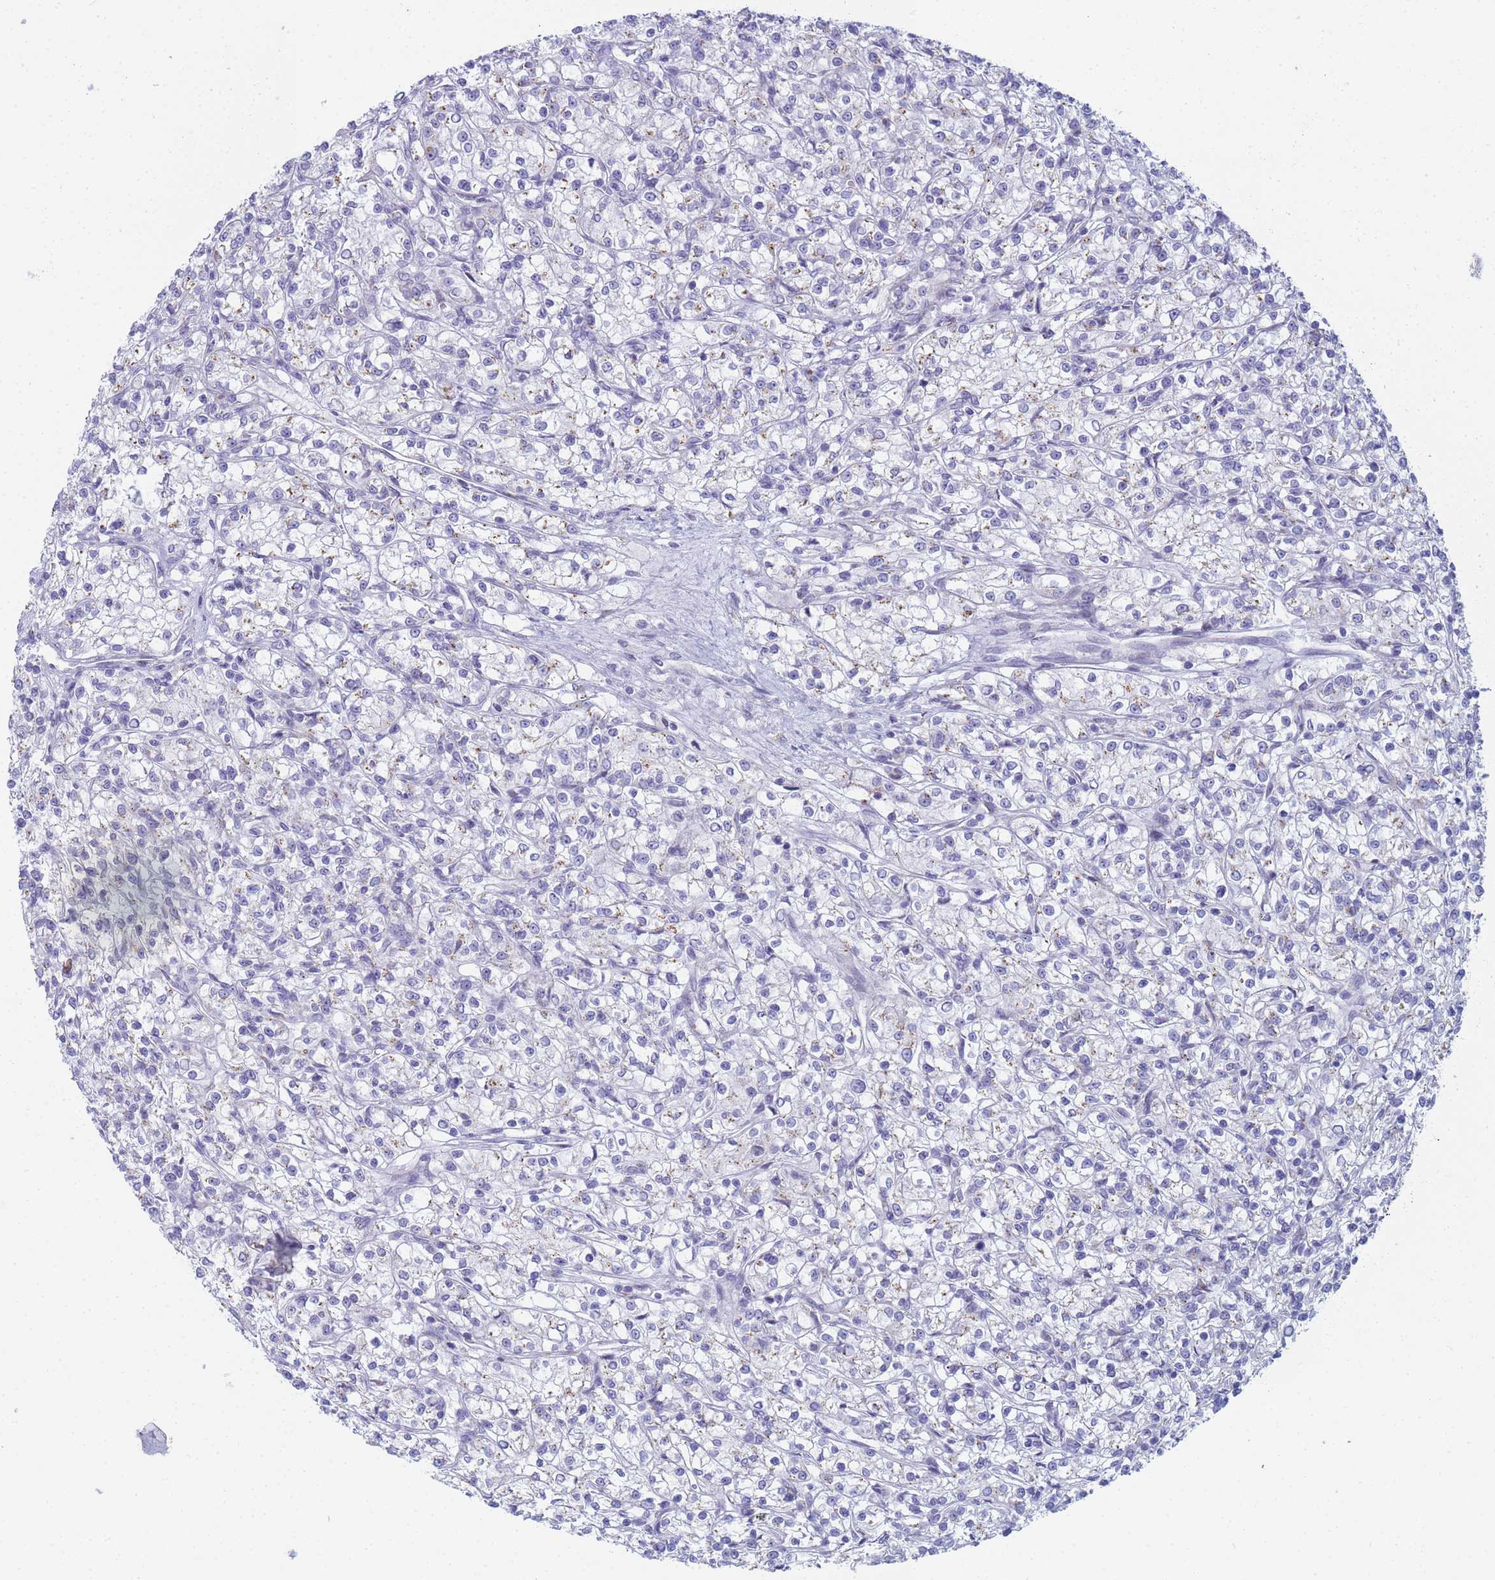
{"staining": {"intensity": "negative", "quantity": "none", "location": "none"}, "tissue": "renal cancer", "cell_type": "Tumor cells", "image_type": "cancer", "snomed": [{"axis": "morphology", "description": "Adenocarcinoma, NOS"}, {"axis": "topography", "description": "Kidney"}], "caption": "Renal cancer (adenocarcinoma) stained for a protein using immunohistochemistry demonstrates no staining tumor cells.", "gene": "CR1", "patient": {"sex": "female", "age": 59}}